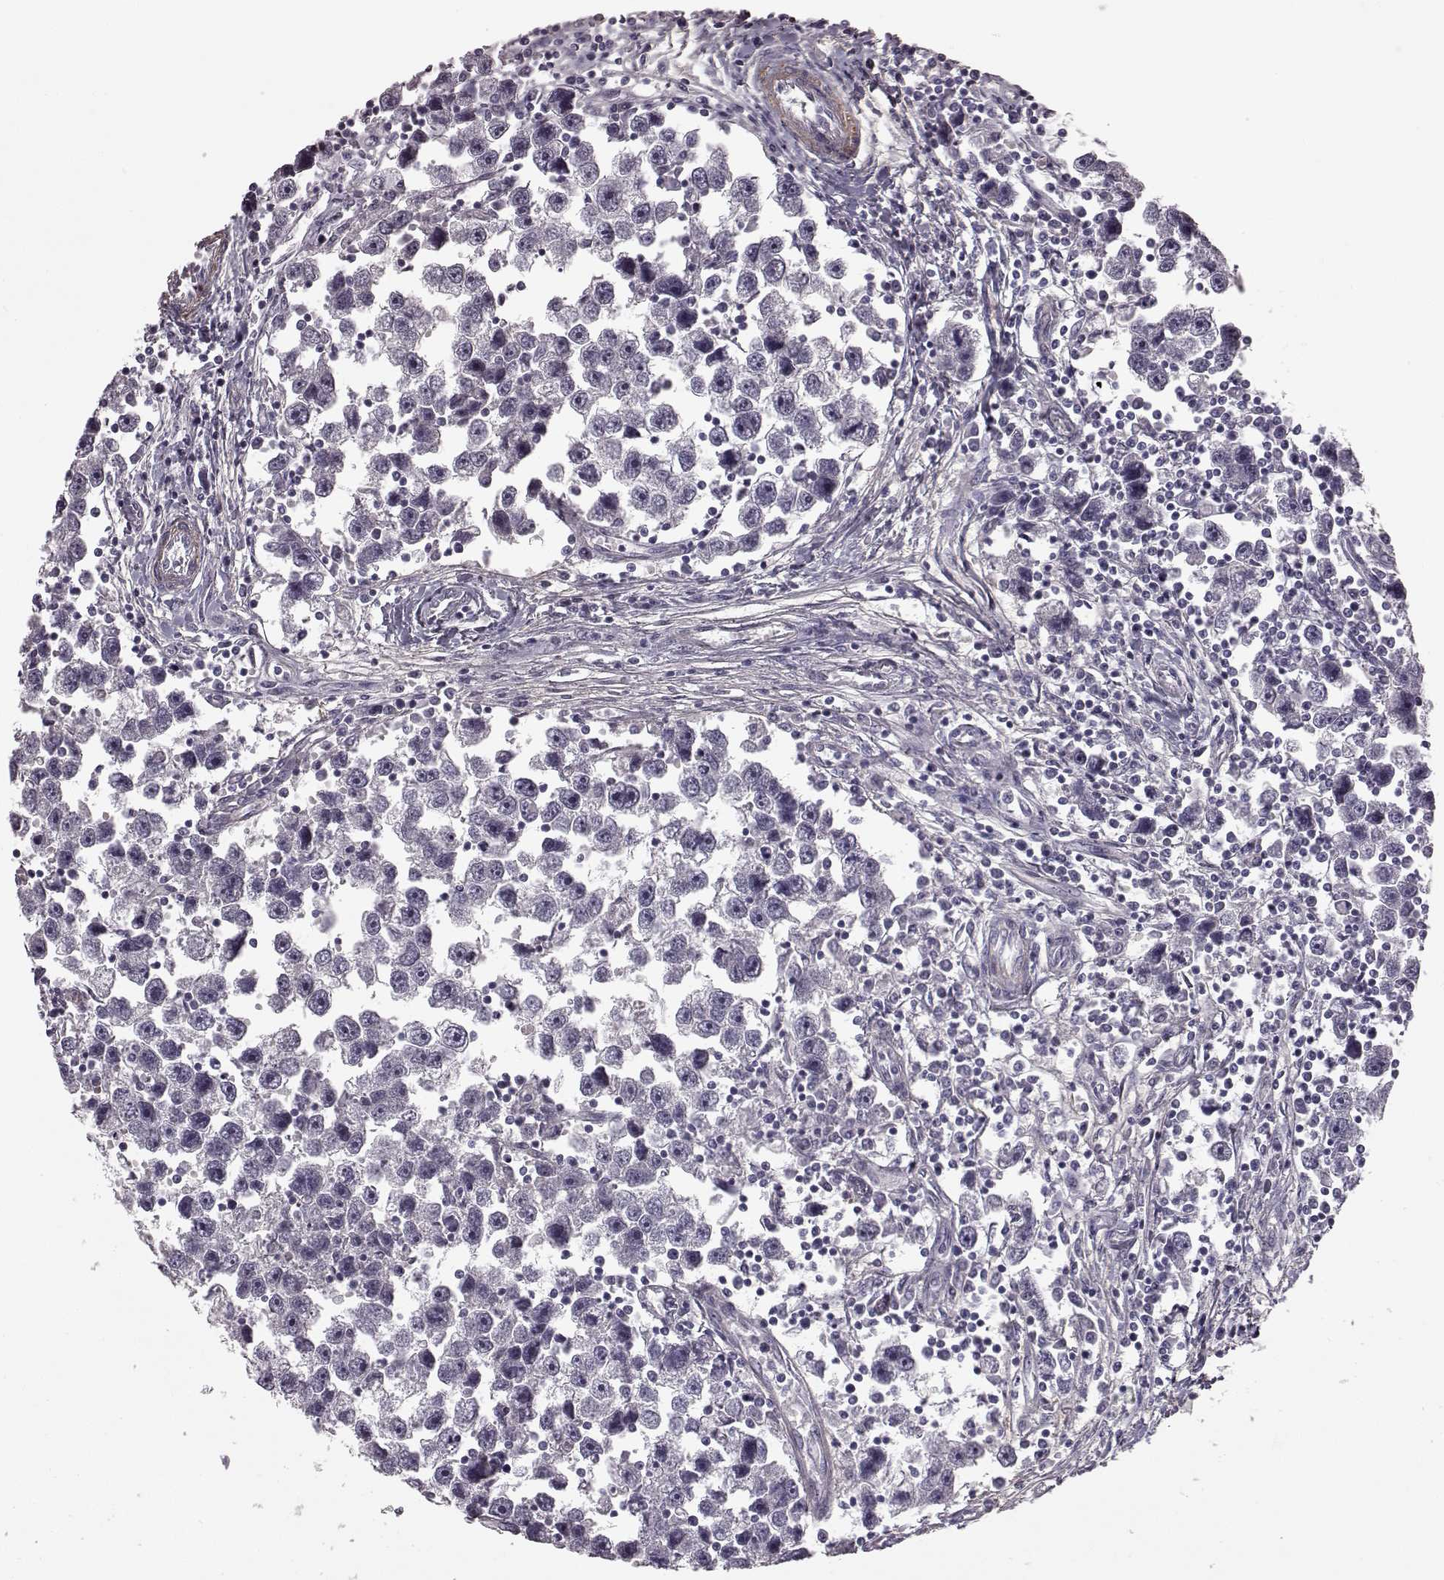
{"staining": {"intensity": "negative", "quantity": "none", "location": "none"}, "tissue": "testis cancer", "cell_type": "Tumor cells", "image_type": "cancer", "snomed": [{"axis": "morphology", "description": "Seminoma, NOS"}, {"axis": "topography", "description": "Testis"}], "caption": "High power microscopy micrograph of an IHC micrograph of testis cancer, revealing no significant expression in tumor cells. (Stains: DAB (3,3'-diaminobenzidine) immunohistochemistry with hematoxylin counter stain, Microscopy: brightfield microscopy at high magnification).", "gene": "SLCO3A1", "patient": {"sex": "male", "age": 30}}